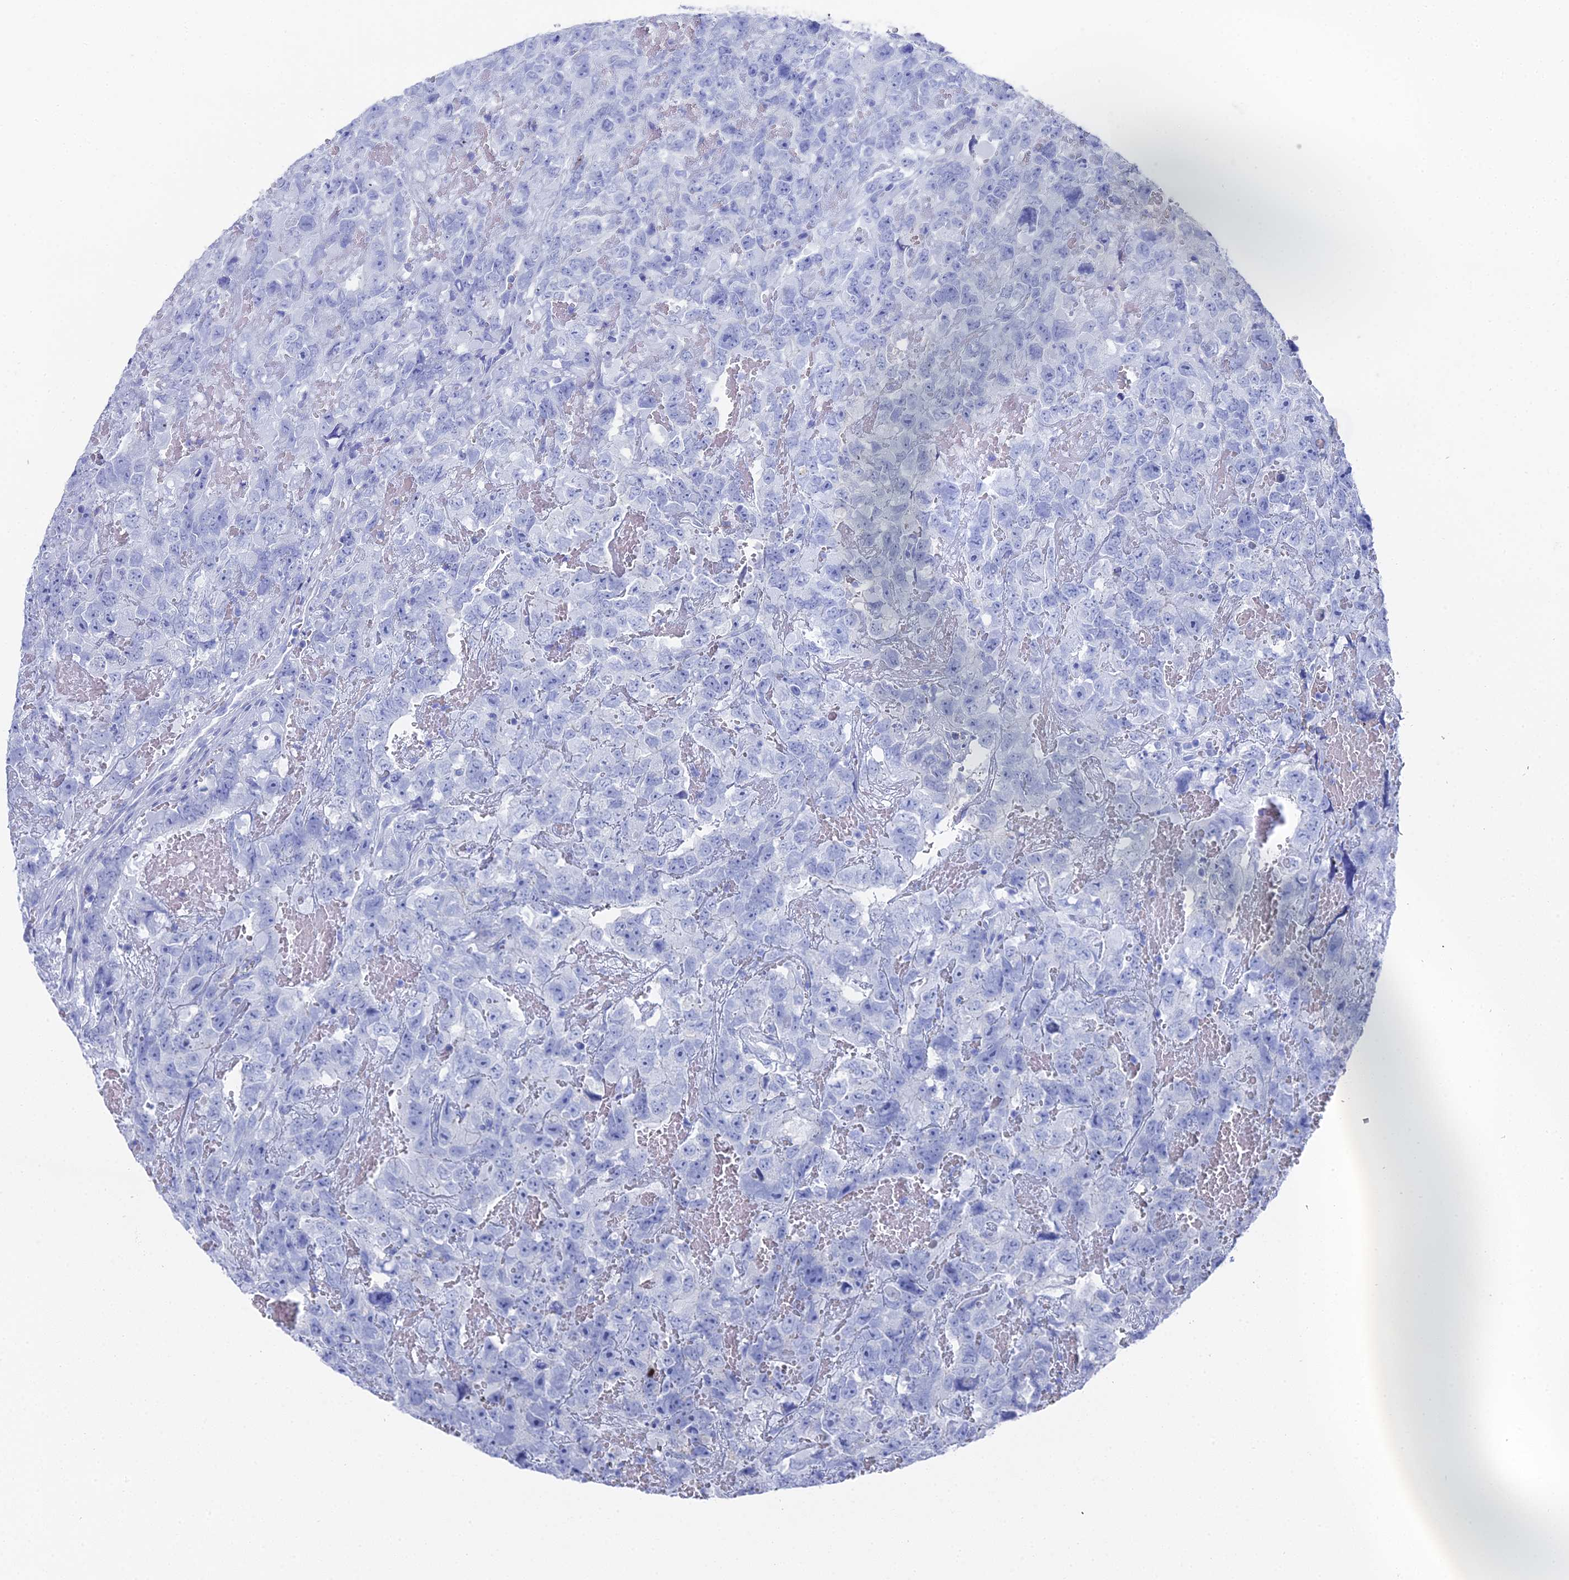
{"staining": {"intensity": "negative", "quantity": "none", "location": "none"}, "tissue": "testis cancer", "cell_type": "Tumor cells", "image_type": "cancer", "snomed": [{"axis": "morphology", "description": "Carcinoma, Embryonal, NOS"}, {"axis": "topography", "description": "Testis"}], "caption": "An IHC histopathology image of testis cancer is shown. There is no staining in tumor cells of testis cancer.", "gene": "ENPP3", "patient": {"sex": "male", "age": 45}}